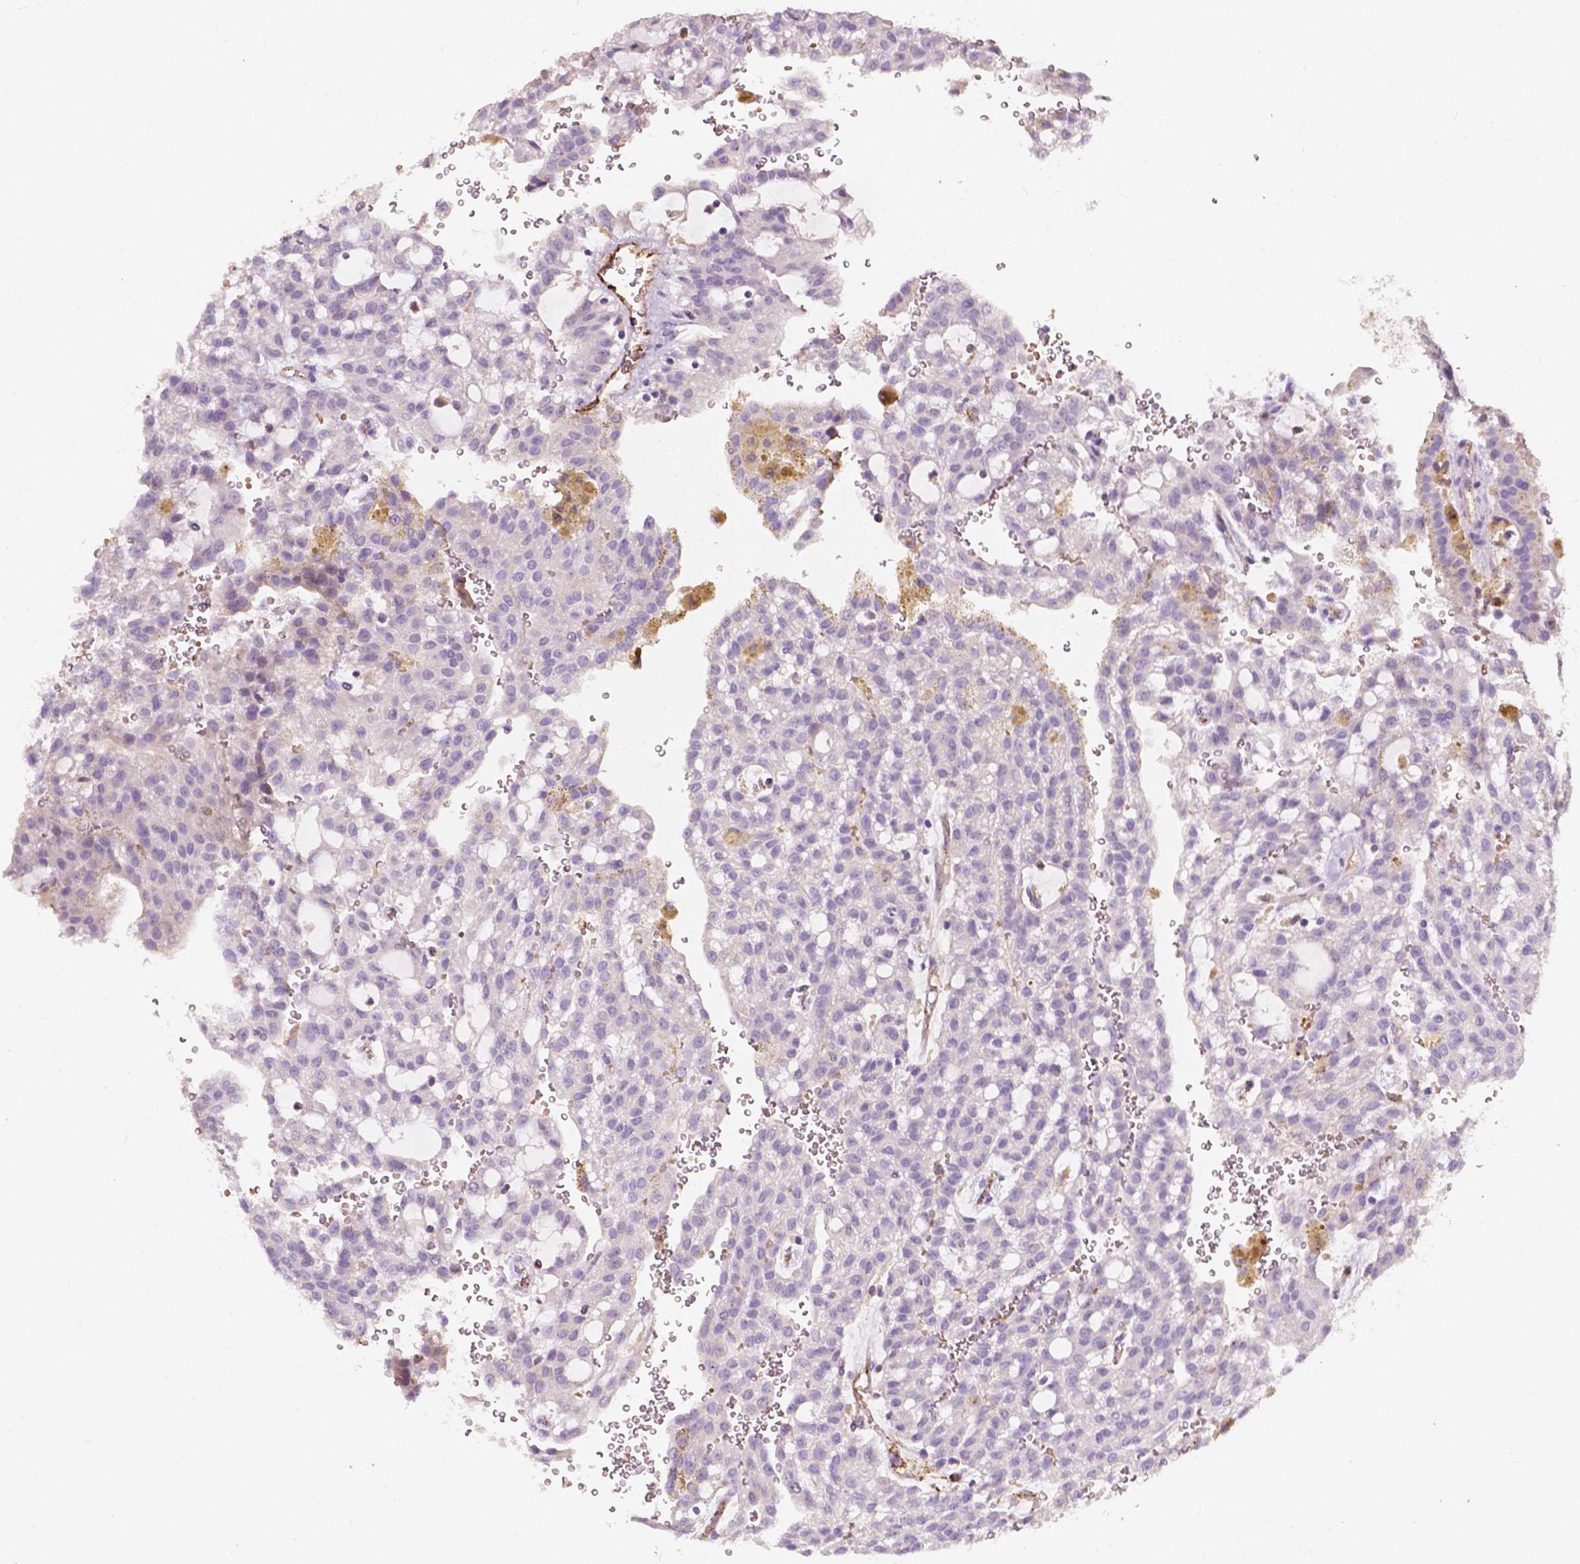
{"staining": {"intensity": "negative", "quantity": "none", "location": "none"}, "tissue": "renal cancer", "cell_type": "Tumor cells", "image_type": "cancer", "snomed": [{"axis": "morphology", "description": "Adenocarcinoma, NOS"}, {"axis": "topography", "description": "Kidney"}], "caption": "This image is of renal adenocarcinoma stained with immunohistochemistry (IHC) to label a protein in brown with the nuclei are counter-stained blue. There is no staining in tumor cells.", "gene": "SLC22A4", "patient": {"sex": "male", "age": 63}}